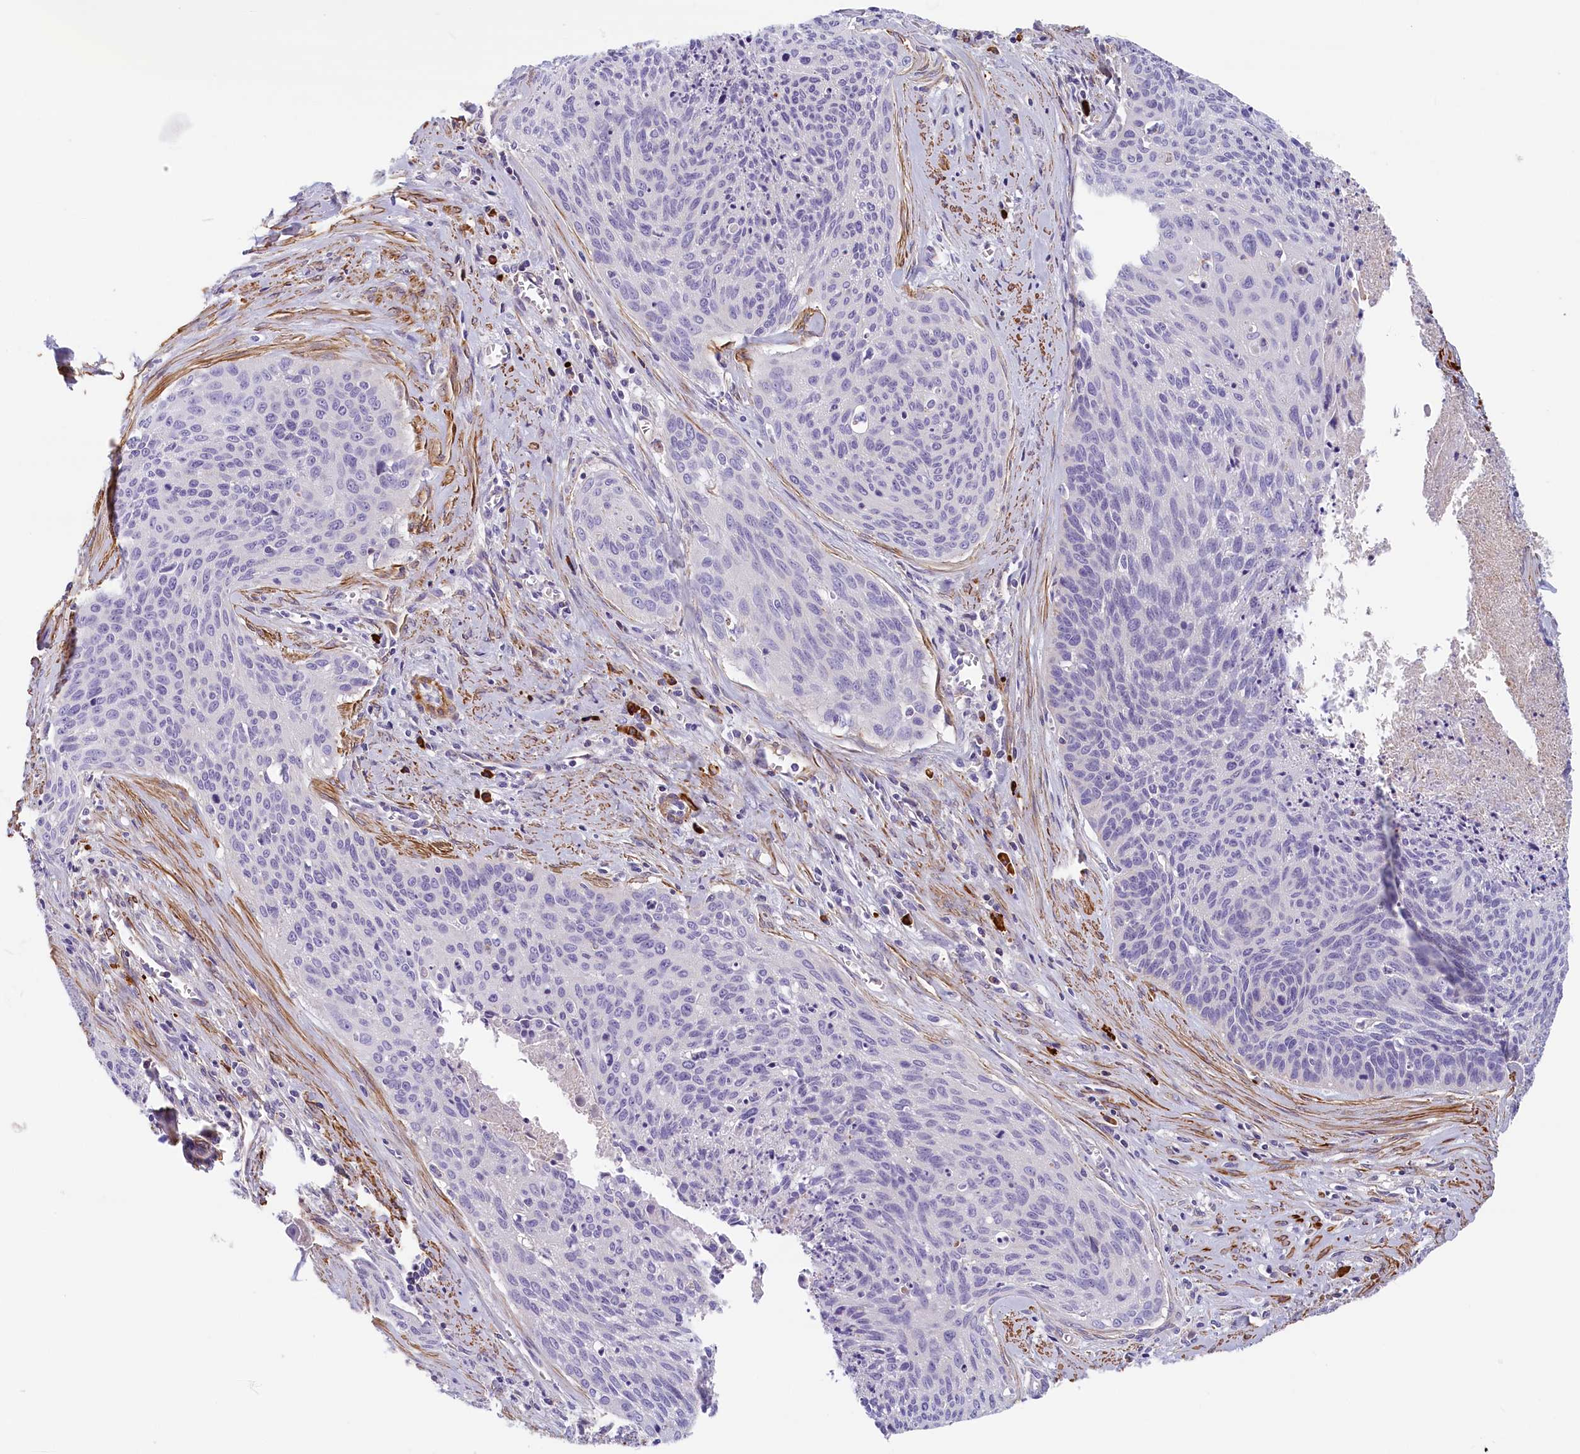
{"staining": {"intensity": "negative", "quantity": "none", "location": "none"}, "tissue": "cervical cancer", "cell_type": "Tumor cells", "image_type": "cancer", "snomed": [{"axis": "morphology", "description": "Squamous cell carcinoma, NOS"}, {"axis": "topography", "description": "Cervix"}], "caption": "Cervical squamous cell carcinoma stained for a protein using immunohistochemistry (IHC) displays no positivity tumor cells.", "gene": "BCL2L13", "patient": {"sex": "female", "age": 55}}